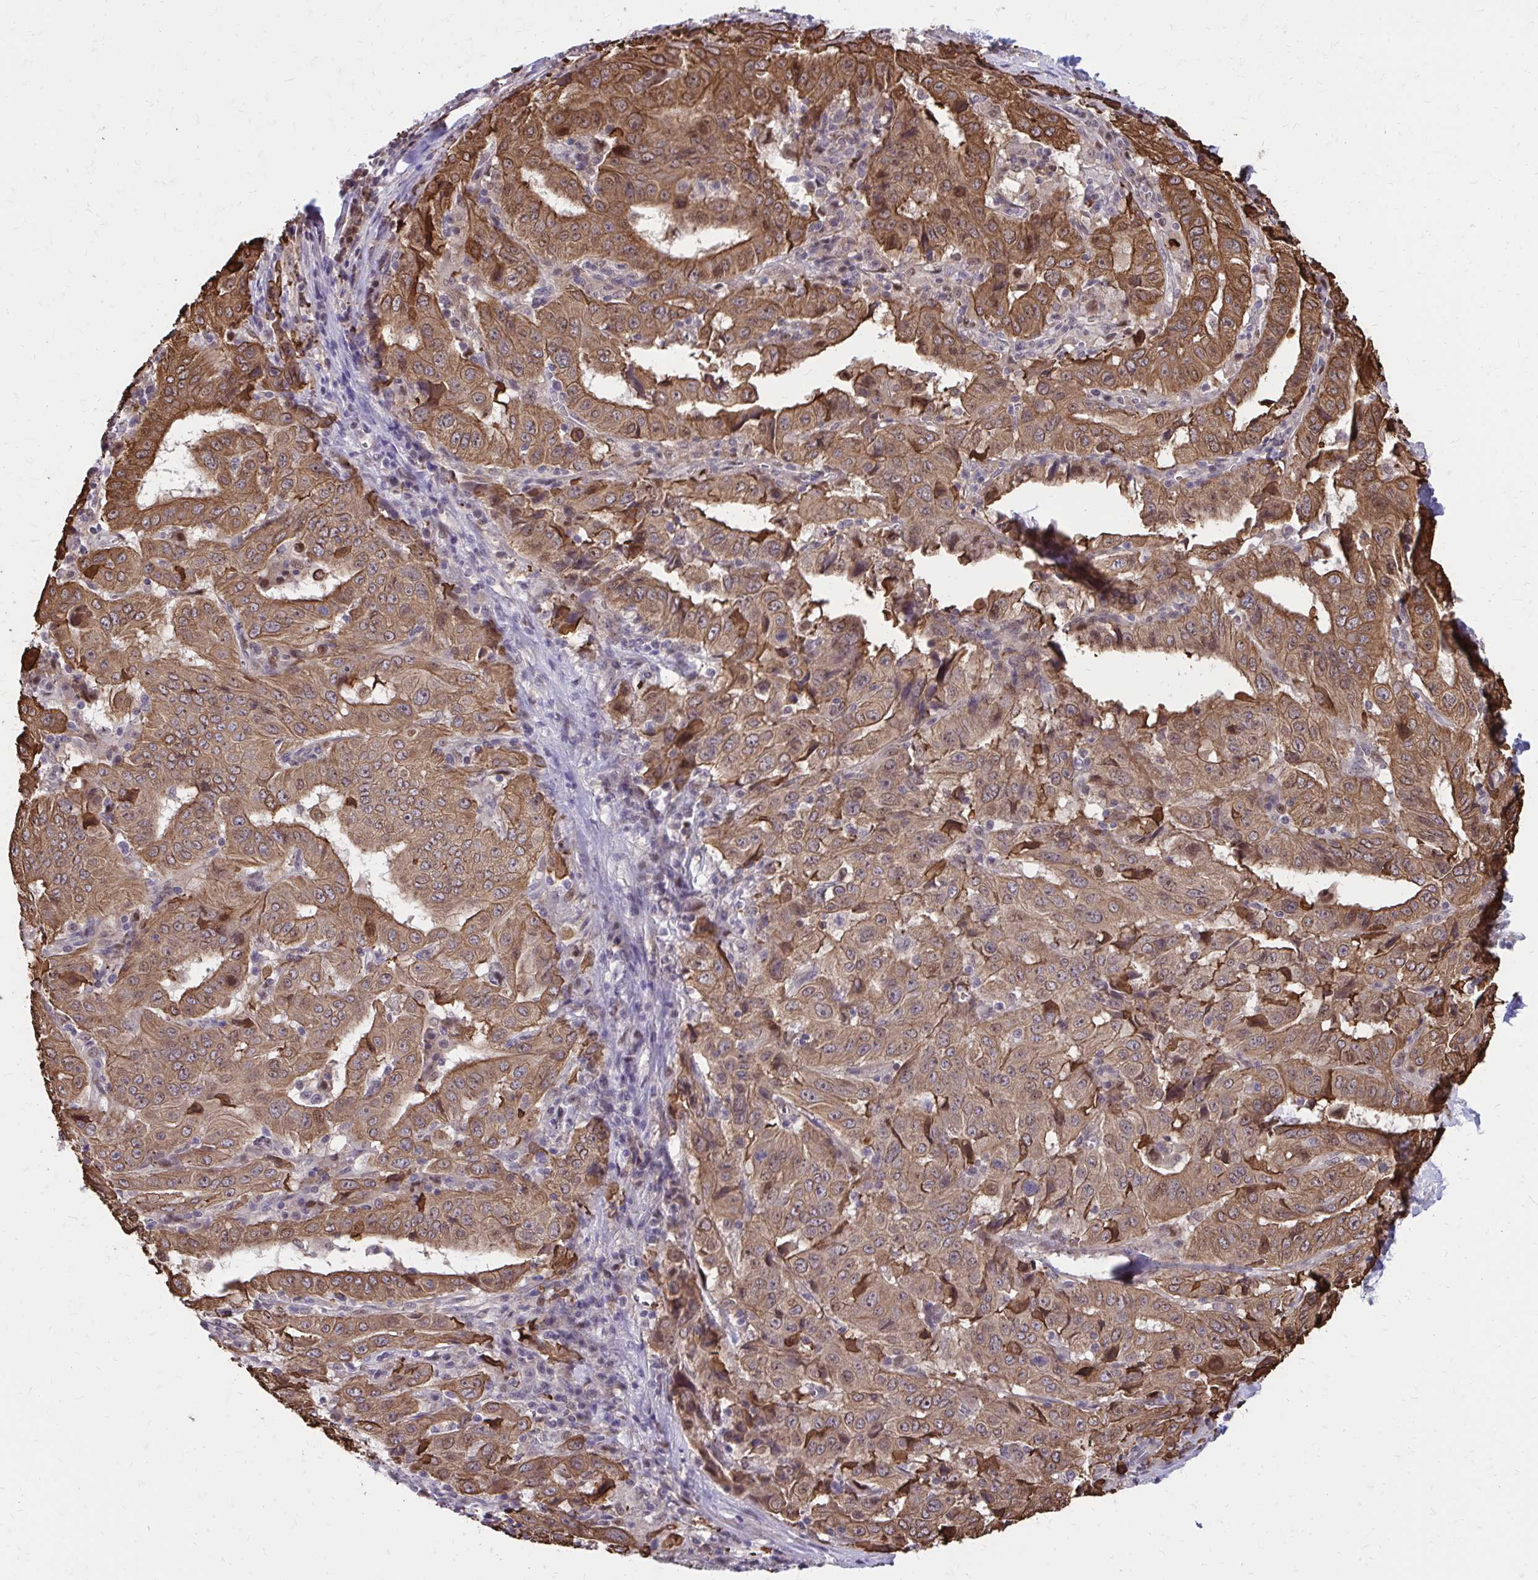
{"staining": {"intensity": "moderate", "quantity": ">75%", "location": "cytoplasmic/membranous,nuclear"}, "tissue": "pancreatic cancer", "cell_type": "Tumor cells", "image_type": "cancer", "snomed": [{"axis": "morphology", "description": "Adenocarcinoma, NOS"}, {"axis": "topography", "description": "Pancreas"}], "caption": "Tumor cells show medium levels of moderate cytoplasmic/membranous and nuclear expression in about >75% of cells in pancreatic cancer.", "gene": "ANKRD30B", "patient": {"sex": "male", "age": 63}}